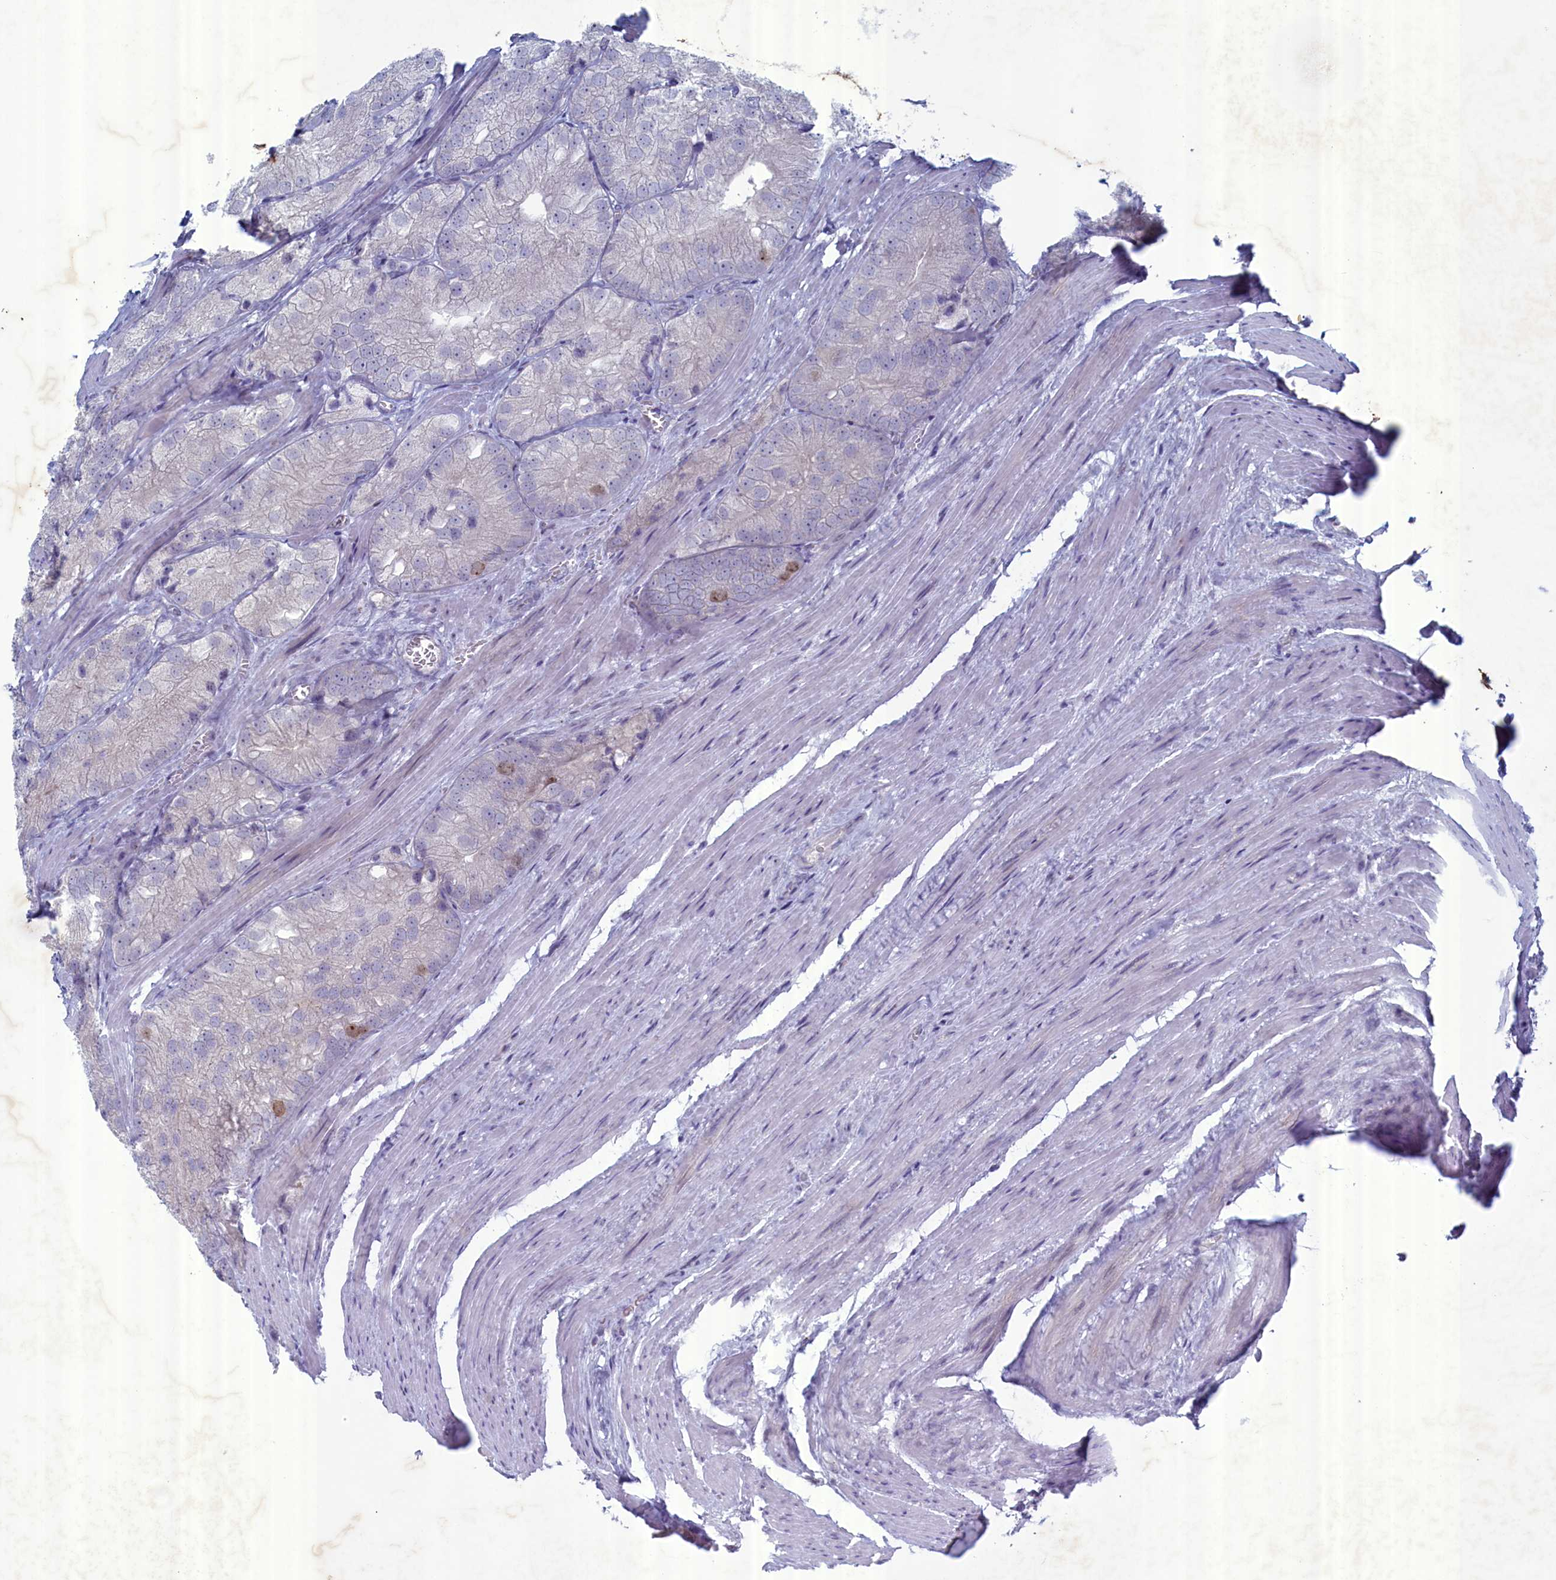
{"staining": {"intensity": "weak", "quantity": "<25%", "location": "nuclear"}, "tissue": "prostate cancer", "cell_type": "Tumor cells", "image_type": "cancer", "snomed": [{"axis": "morphology", "description": "Adenocarcinoma, Low grade"}, {"axis": "topography", "description": "Prostate"}], "caption": "This is an IHC micrograph of human prostate cancer (low-grade adenocarcinoma). There is no expression in tumor cells.", "gene": "WDR76", "patient": {"sex": "male", "age": 69}}